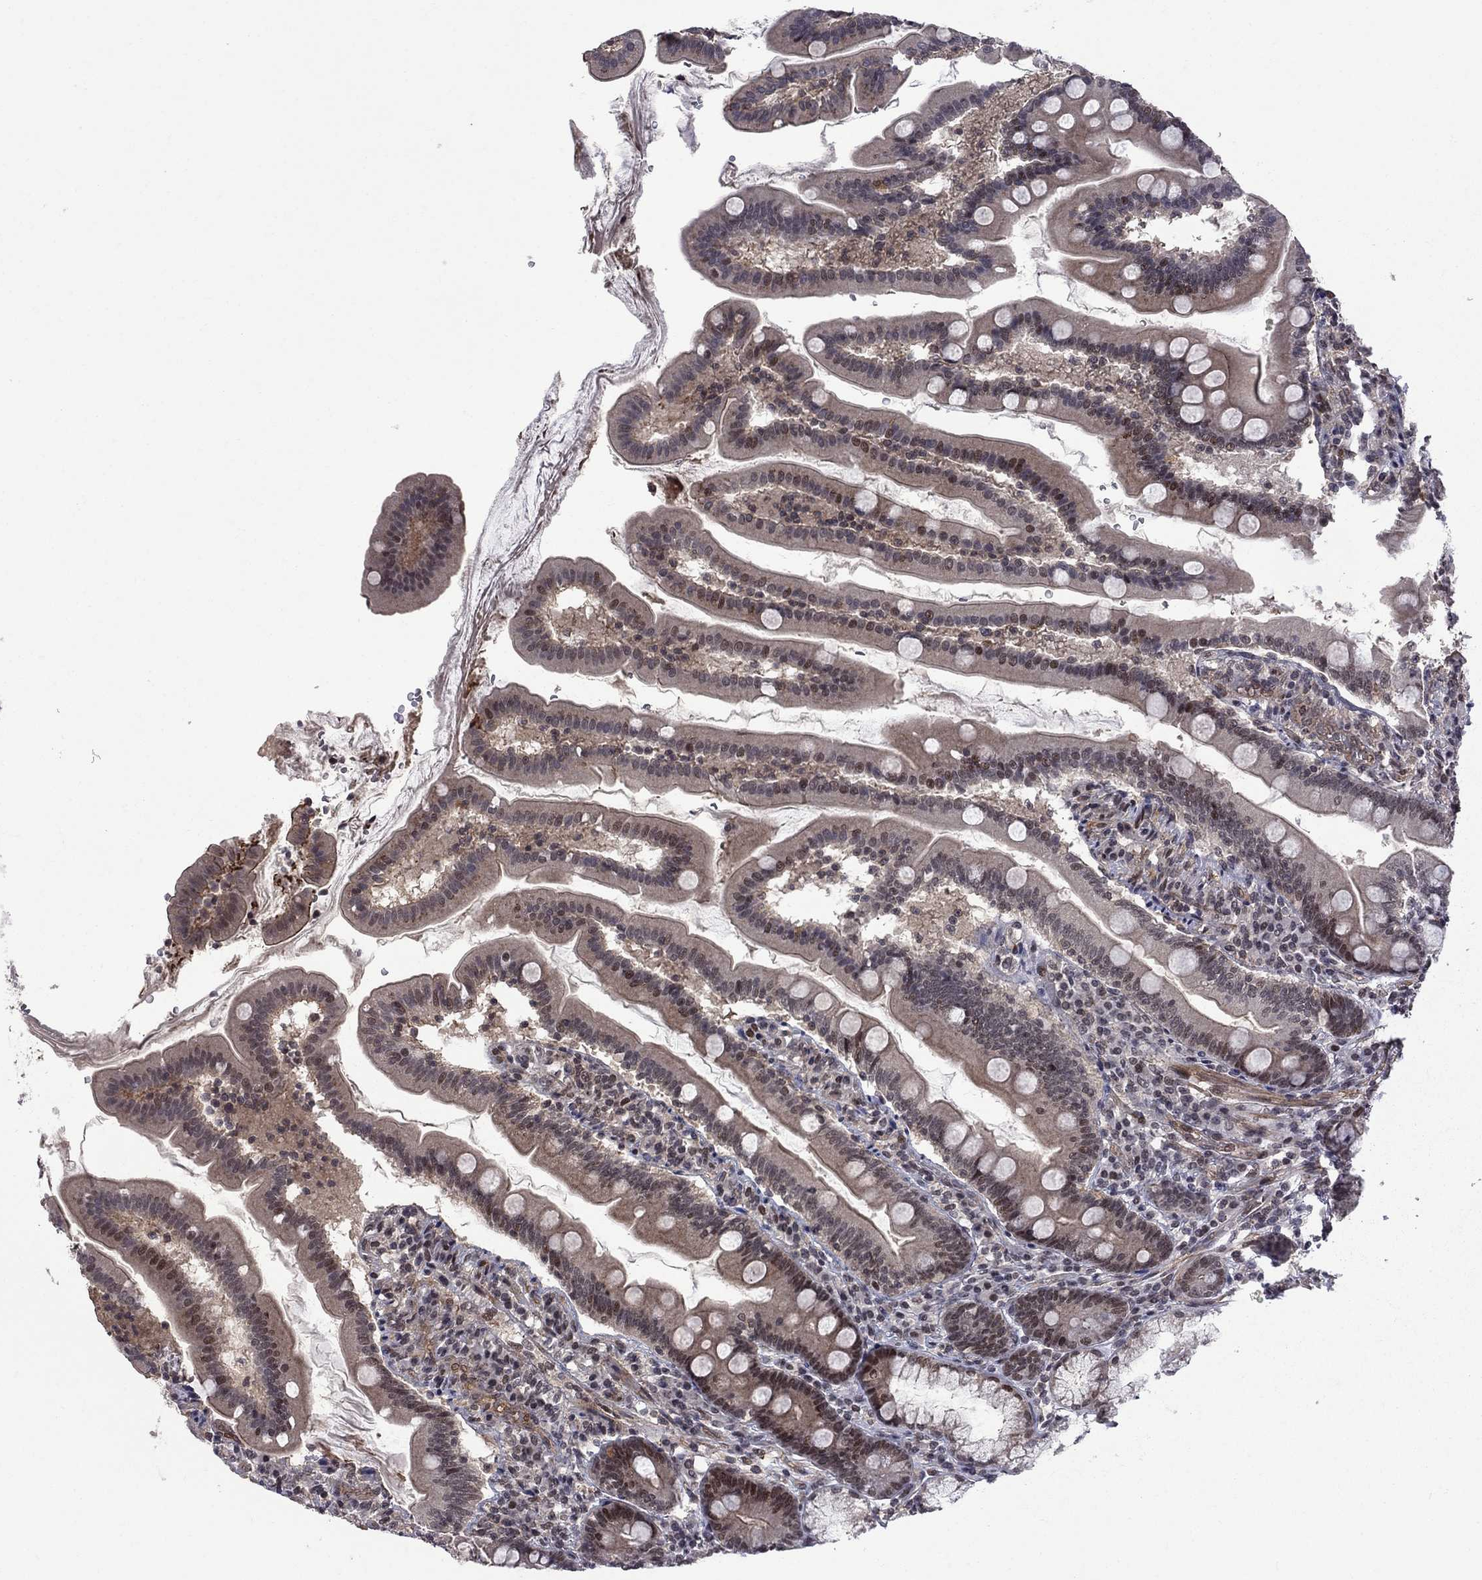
{"staining": {"intensity": "moderate", "quantity": "25%-75%", "location": "nuclear"}, "tissue": "duodenum", "cell_type": "Glandular cells", "image_type": "normal", "snomed": [{"axis": "morphology", "description": "Normal tissue, NOS"}, {"axis": "topography", "description": "Duodenum"}], "caption": "Glandular cells reveal medium levels of moderate nuclear positivity in approximately 25%-75% of cells in normal duodenum. The staining was performed using DAB (3,3'-diaminobenzidine) to visualize the protein expression in brown, while the nuclei were stained in blue with hematoxylin (Magnification: 20x).", "gene": "BRF1", "patient": {"sex": "female", "age": 67}}